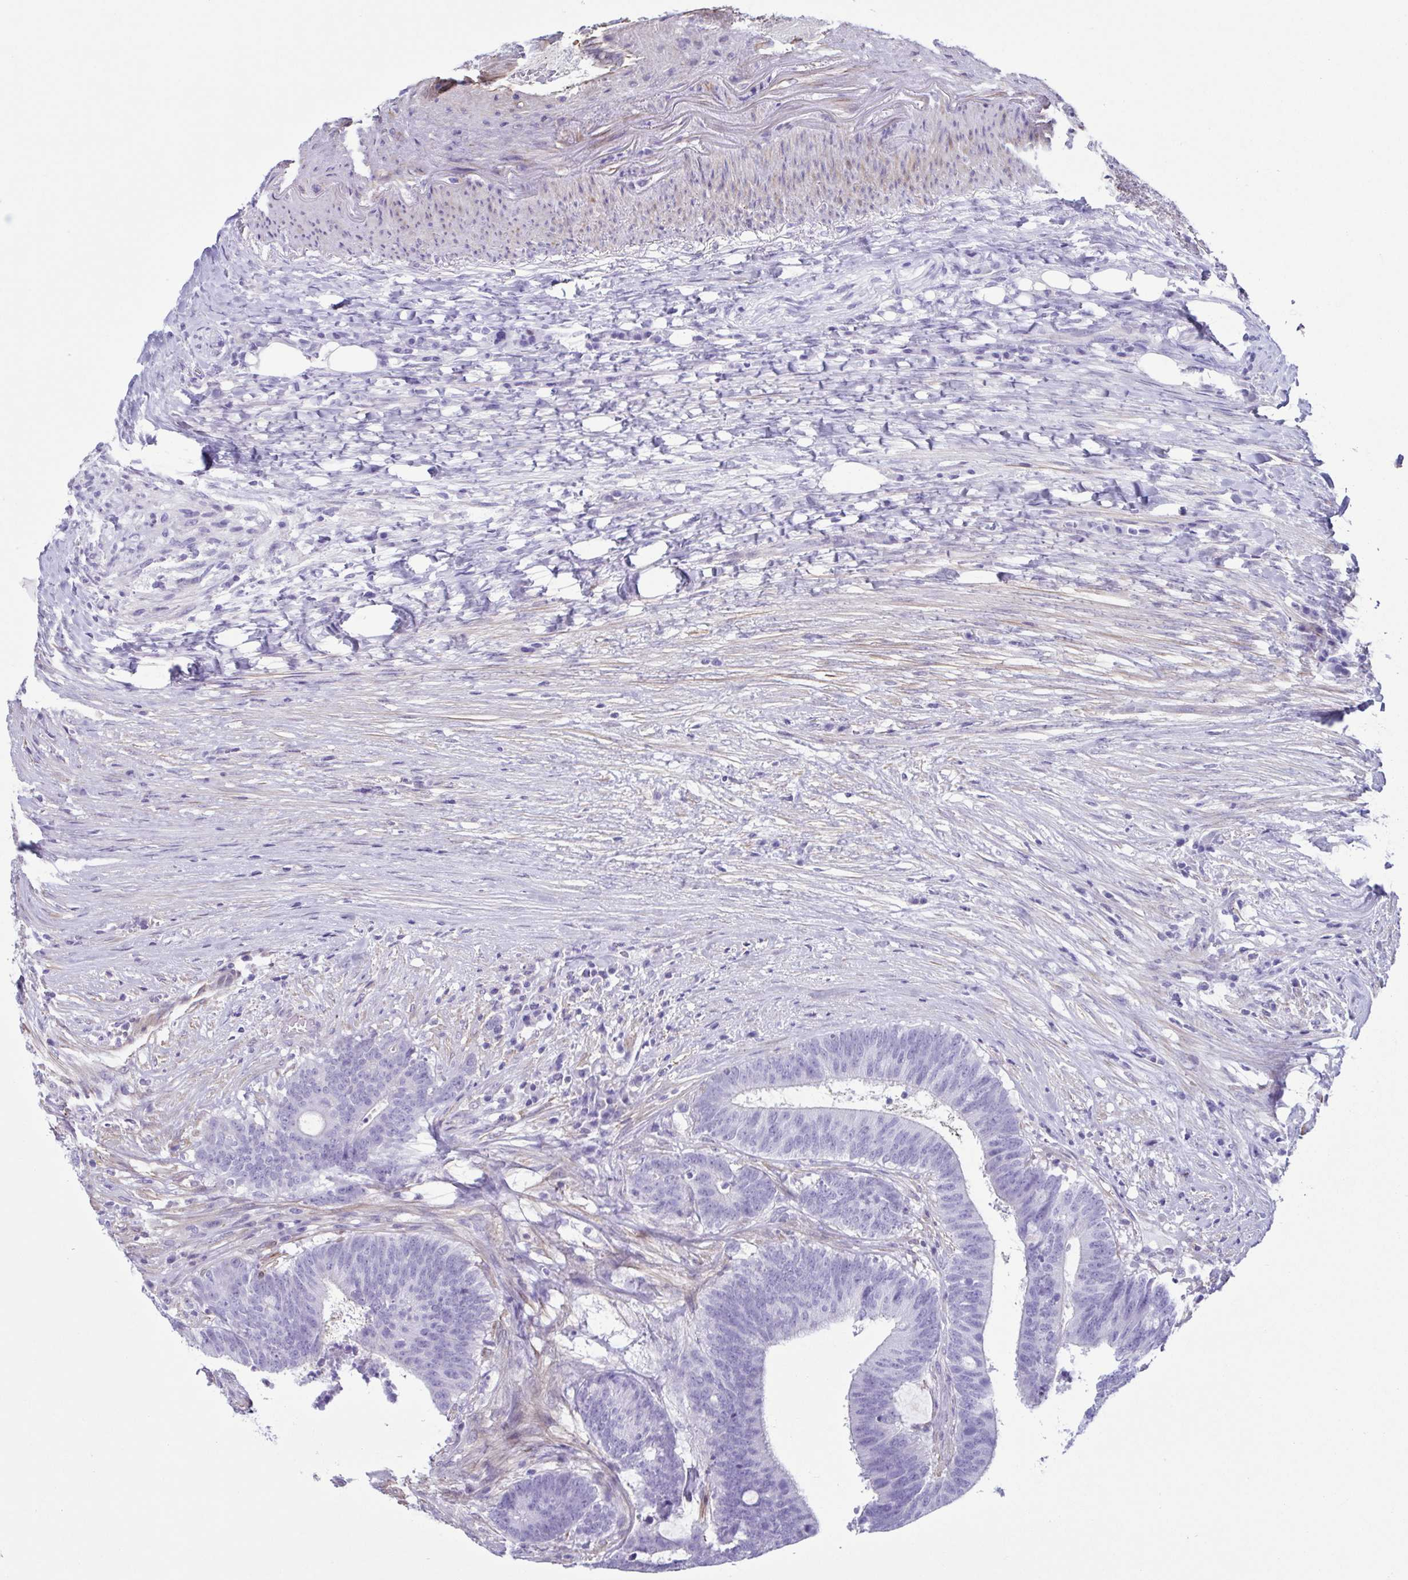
{"staining": {"intensity": "negative", "quantity": "none", "location": "none"}, "tissue": "colorectal cancer", "cell_type": "Tumor cells", "image_type": "cancer", "snomed": [{"axis": "morphology", "description": "Adenocarcinoma, NOS"}, {"axis": "topography", "description": "Colon"}], "caption": "Adenocarcinoma (colorectal) was stained to show a protein in brown. There is no significant staining in tumor cells.", "gene": "CYP11B1", "patient": {"sex": "female", "age": 43}}